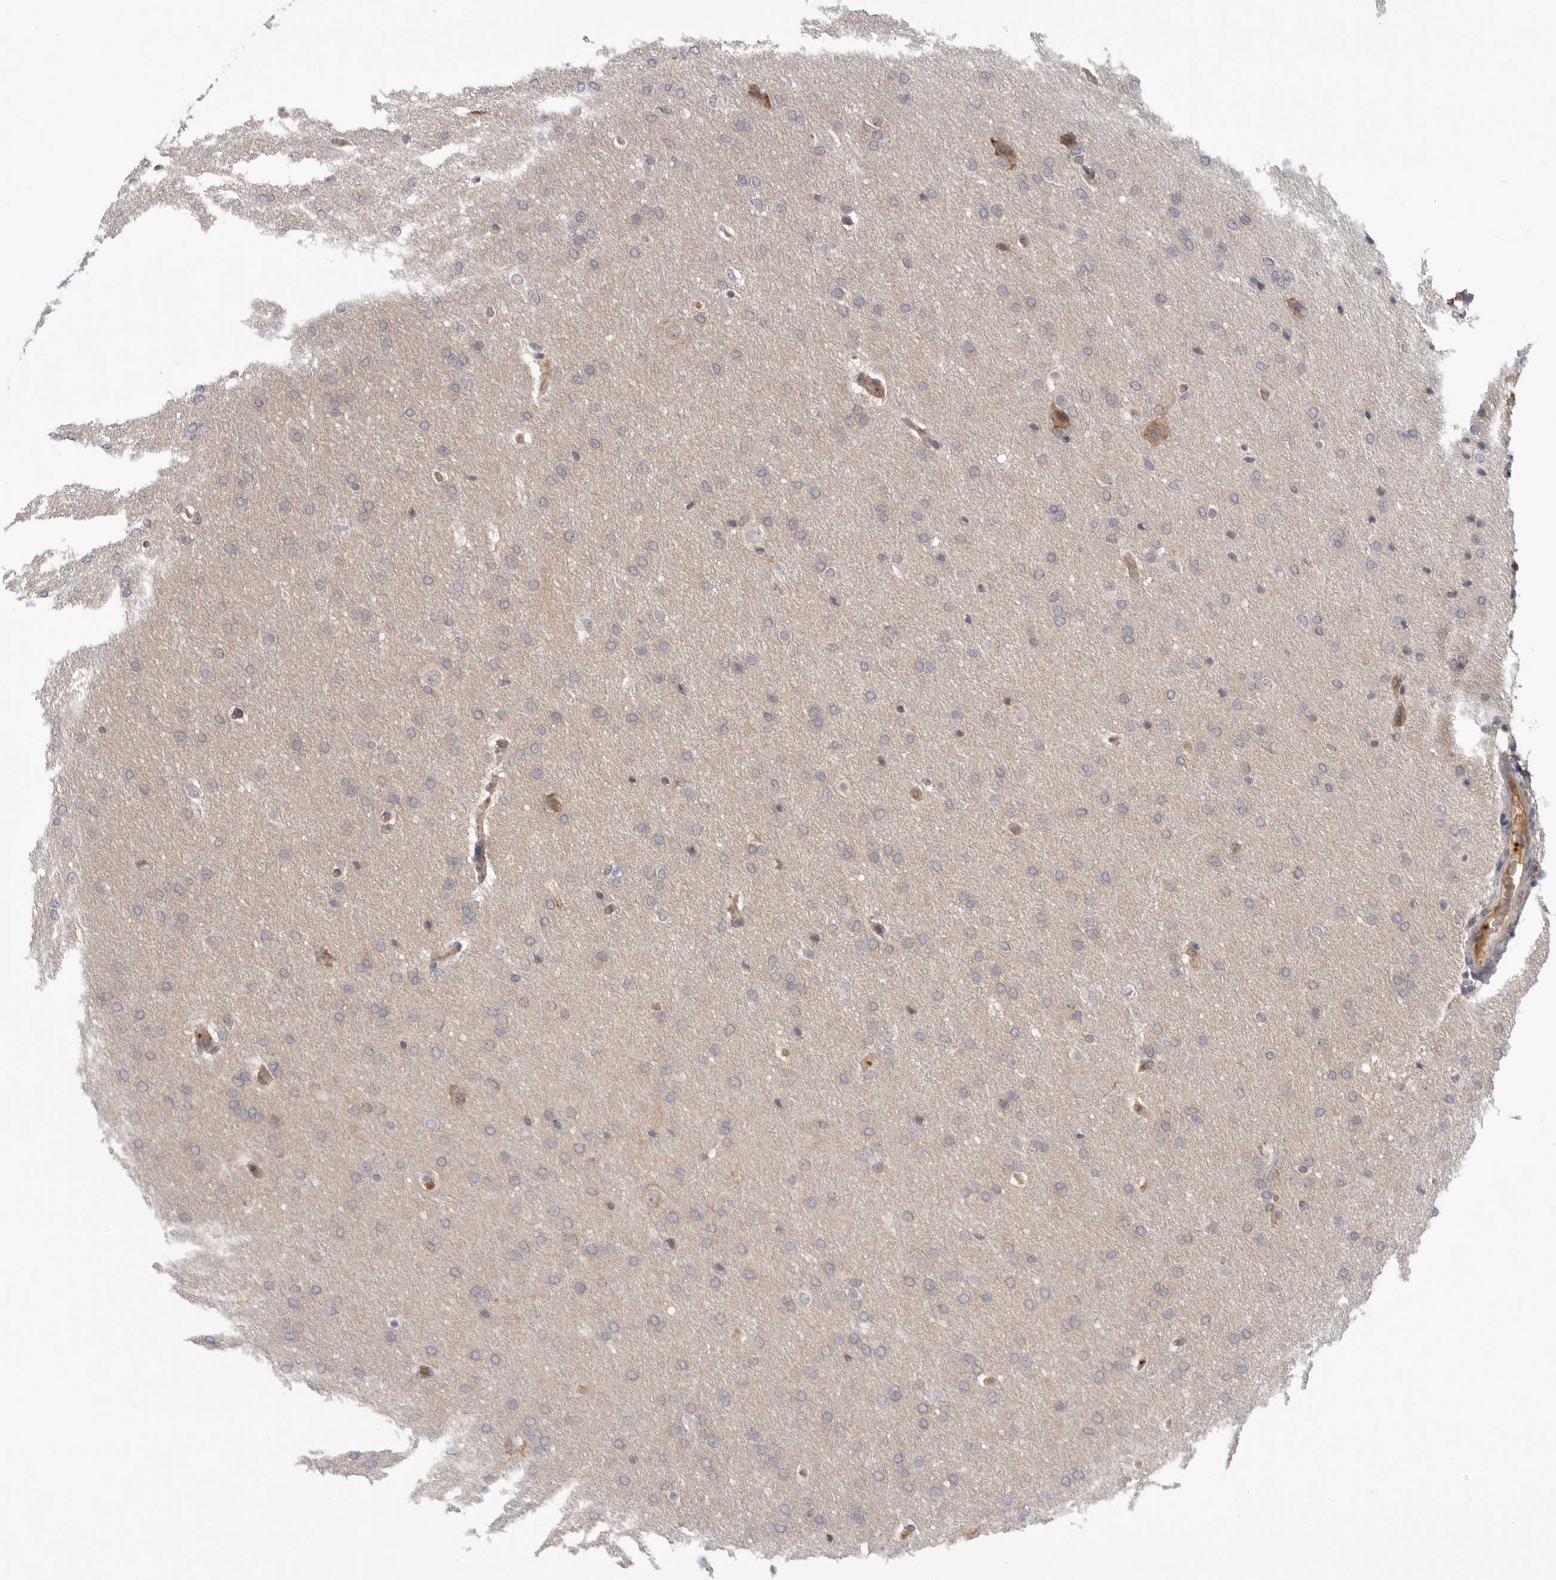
{"staining": {"intensity": "weak", "quantity": "<25%", "location": "cytoplasmic/membranous"}, "tissue": "glioma", "cell_type": "Tumor cells", "image_type": "cancer", "snomed": [{"axis": "morphology", "description": "Glioma, malignant, Low grade"}, {"axis": "topography", "description": "Brain"}], "caption": "Malignant glioma (low-grade) was stained to show a protein in brown. There is no significant positivity in tumor cells.", "gene": "CDC42BPB", "patient": {"sex": "female", "age": 37}}